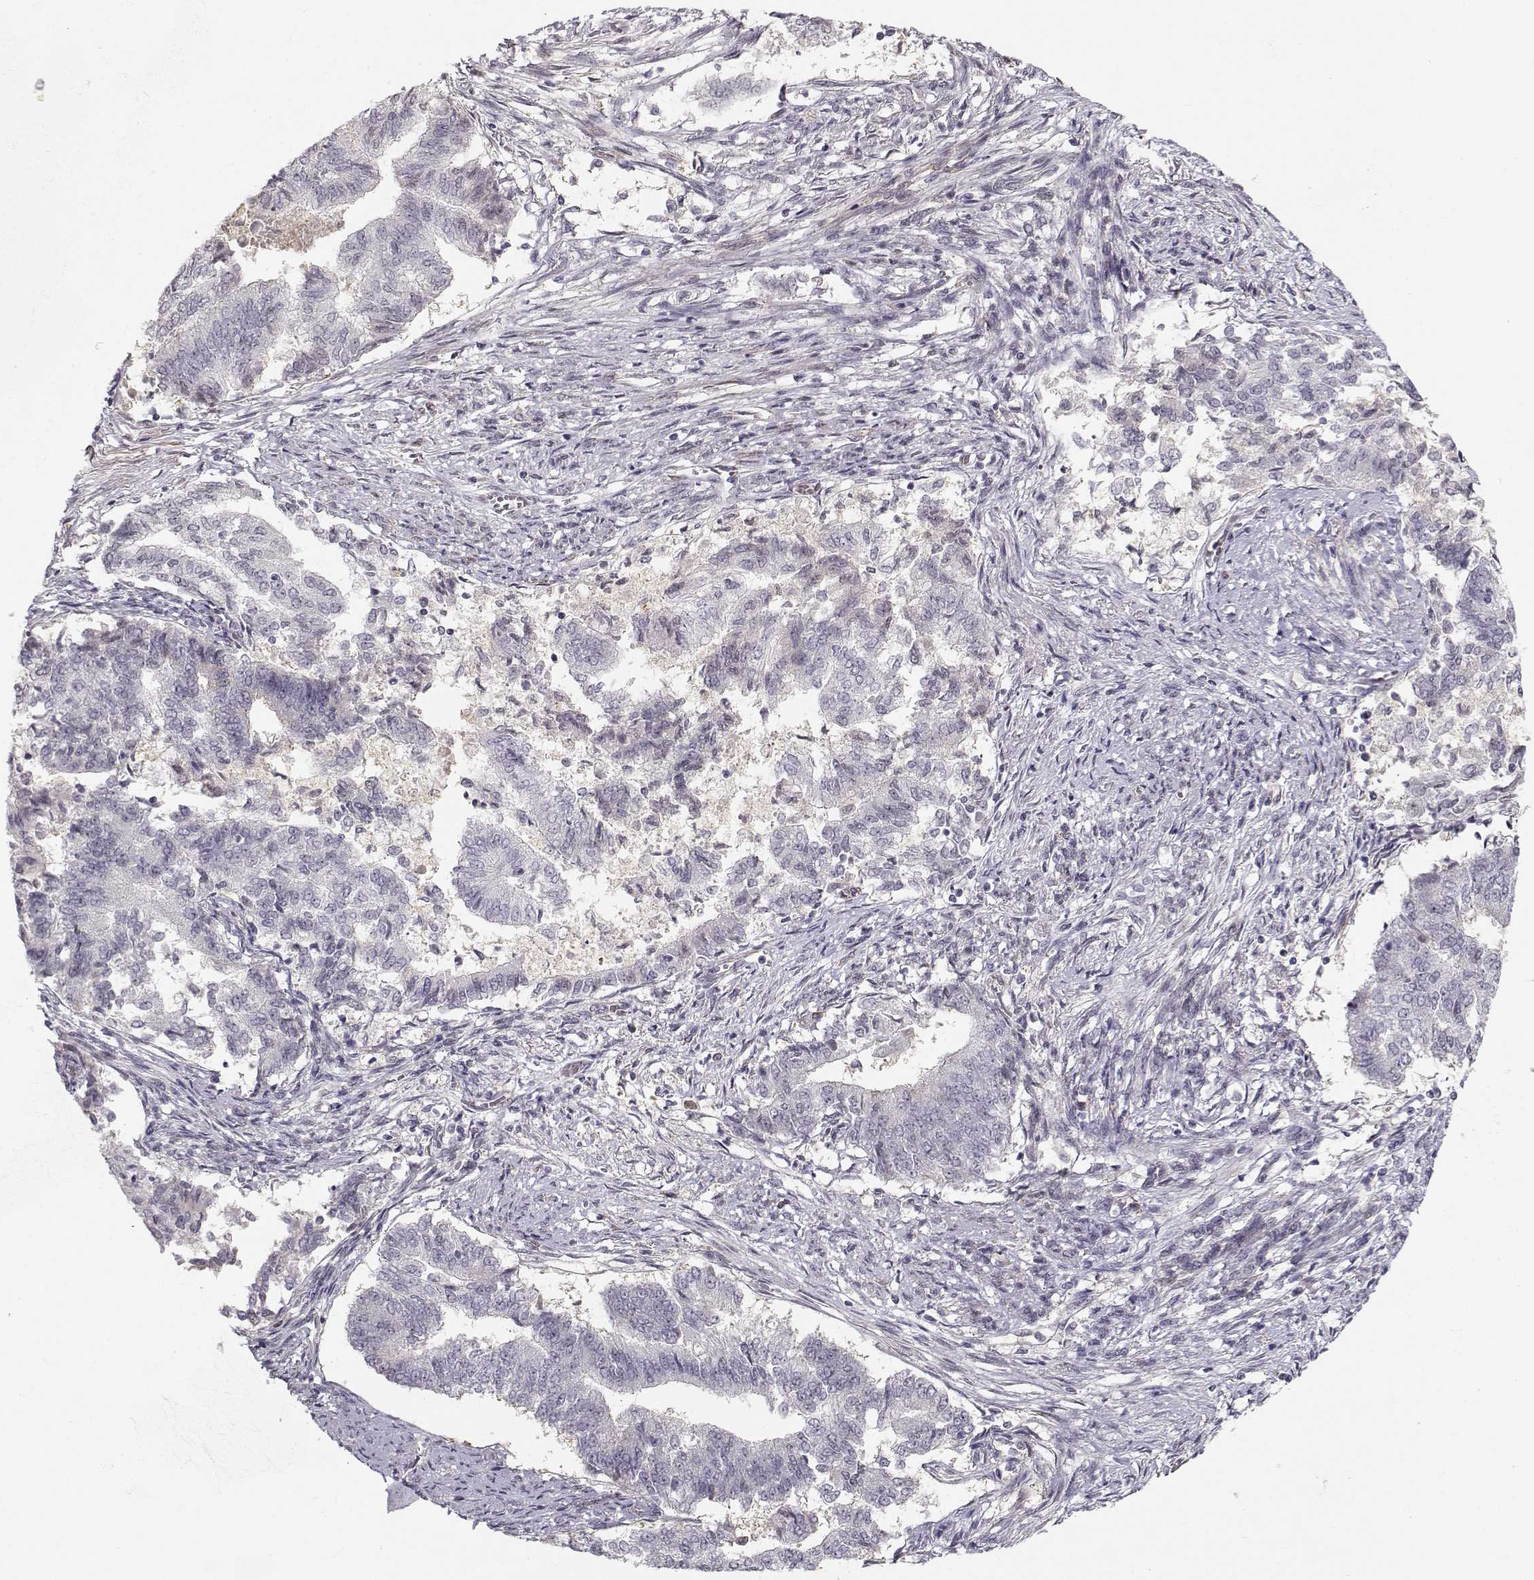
{"staining": {"intensity": "negative", "quantity": "none", "location": "none"}, "tissue": "endometrial cancer", "cell_type": "Tumor cells", "image_type": "cancer", "snomed": [{"axis": "morphology", "description": "Adenocarcinoma, NOS"}, {"axis": "topography", "description": "Endometrium"}], "caption": "Immunohistochemical staining of human endometrial cancer reveals no significant positivity in tumor cells.", "gene": "RGS9BP", "patient": {"sex": "female", "age": 65}}